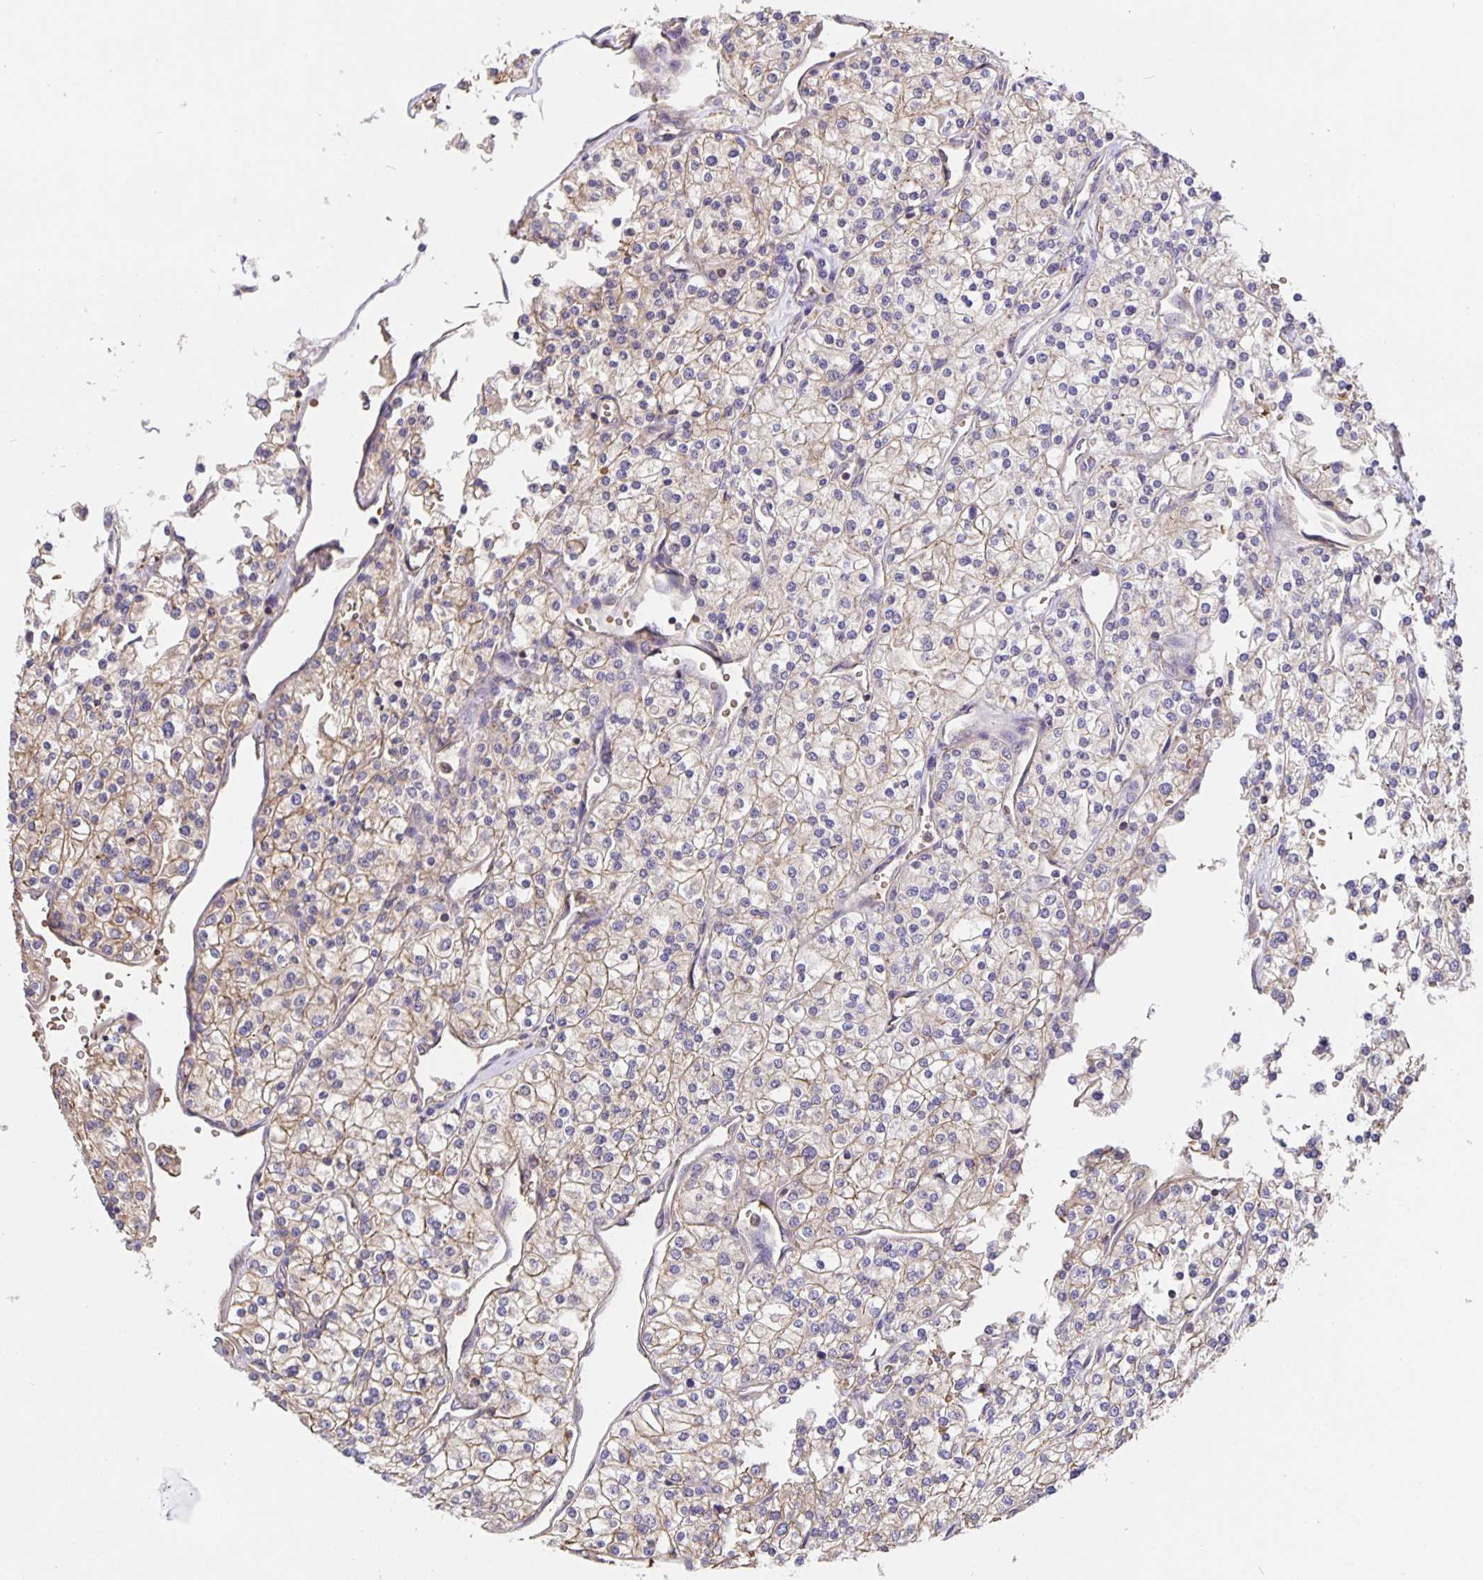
{"staining": {"intensity": "weak", "quantity": "<25%", "location": "cytoplasmic/membranous"}, "tissue": "renal cancer", "cell_type": "Tumor cells", "image_type": "cancer", "snomed": [{"axis": "morphology", "description": "Adenocarcinoma, NOS"}, {"axis": "topography", "description": "Kidney"}], "caption": "Immunohistochemistry photomicrograph of renal adenocarcinoma stained for a protein (brown), which reveals no expression in tumor cells.", "gene": "TMEM71", "patient": {"sex": "male", "age": 80}}